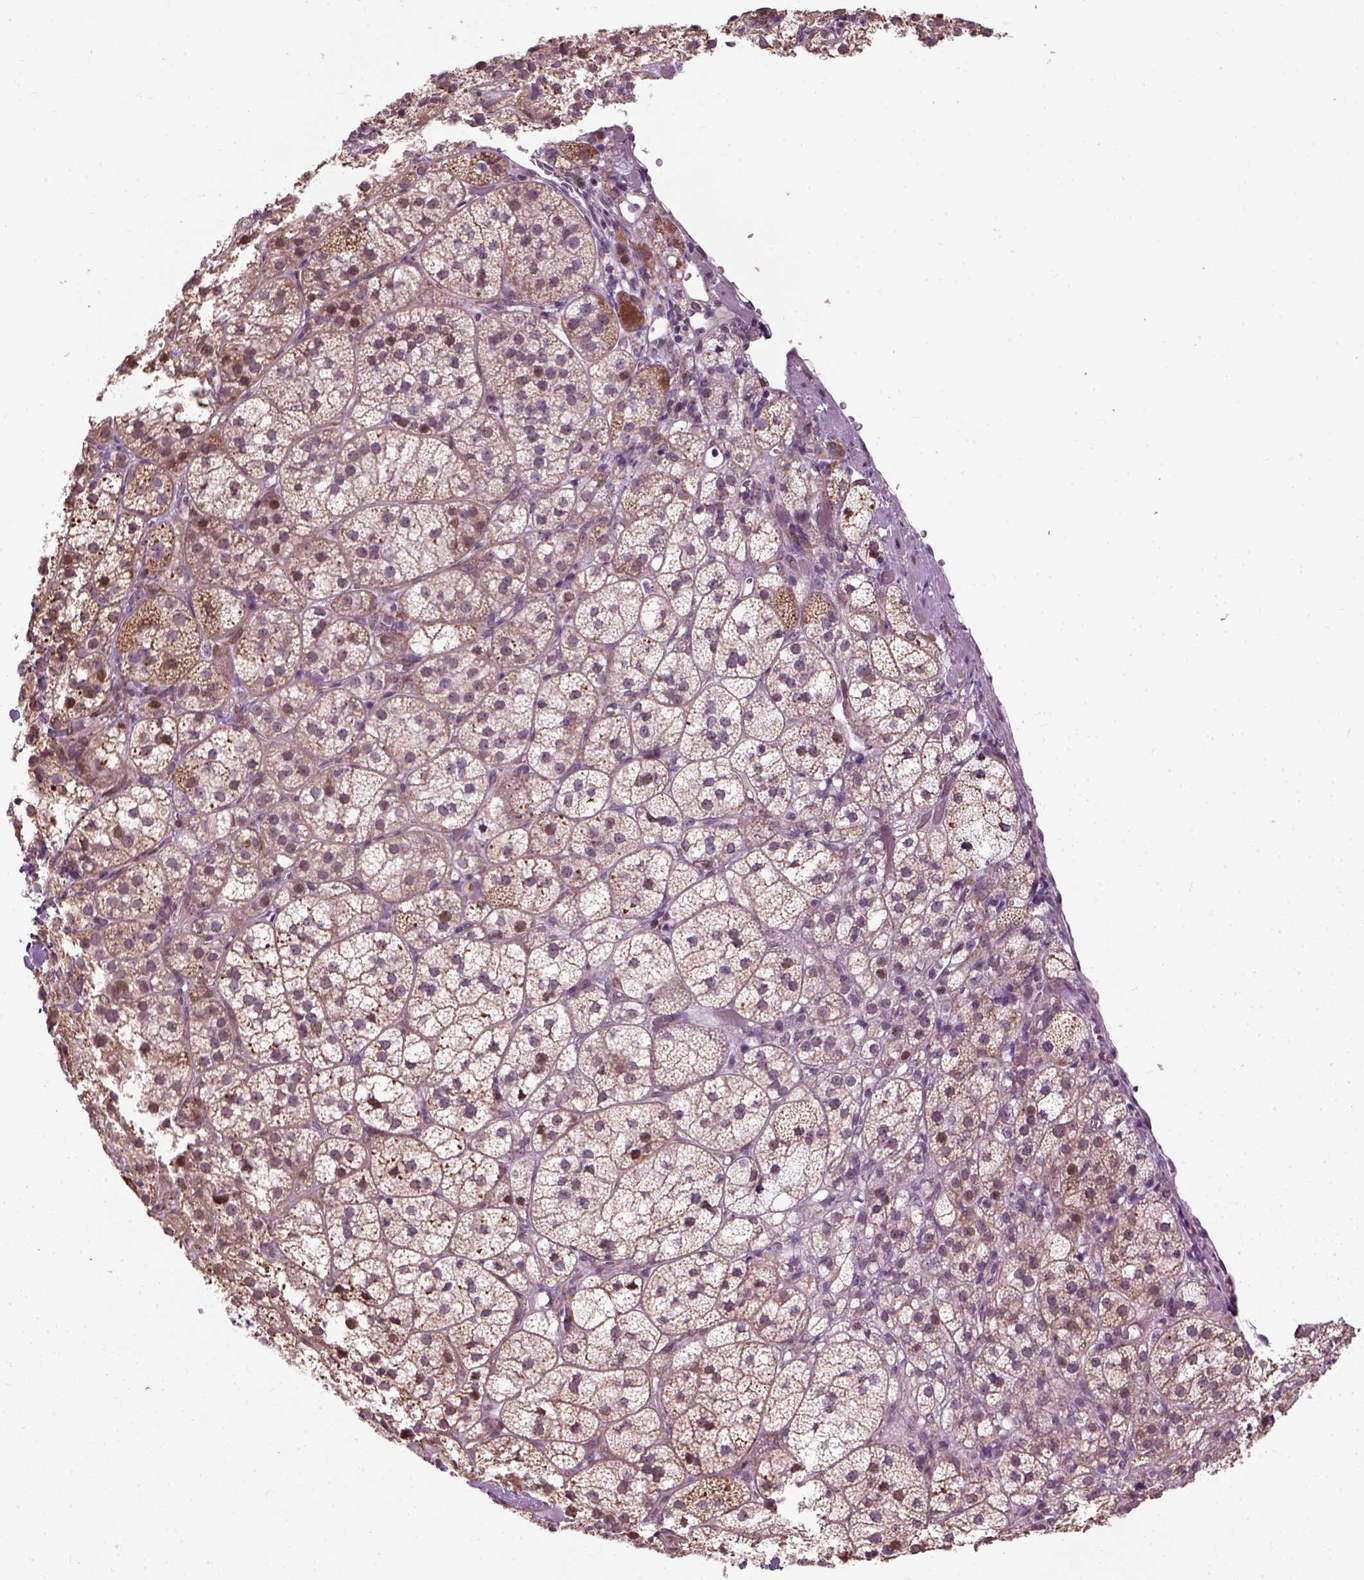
{"staining": {"intensity": "weak", "quantity": ">75%", "location": "cytoplasmic/membranous"}, "tissue": "adrenal gland", "cell_type": "Glandular cells", "image_type": "normal", "snomed": [{"axis": "morphology", "description": "Normal tissue, NOS"}, {"axis": "topography", "description": "Adrenal gland"}], "caption": "Glandular cells reveal weak cytoplasmic/membranous expression in about >75% of cells in benign adrenal gland.", "gene": "XK", "patient": {"sex": "female", "age": 60}}